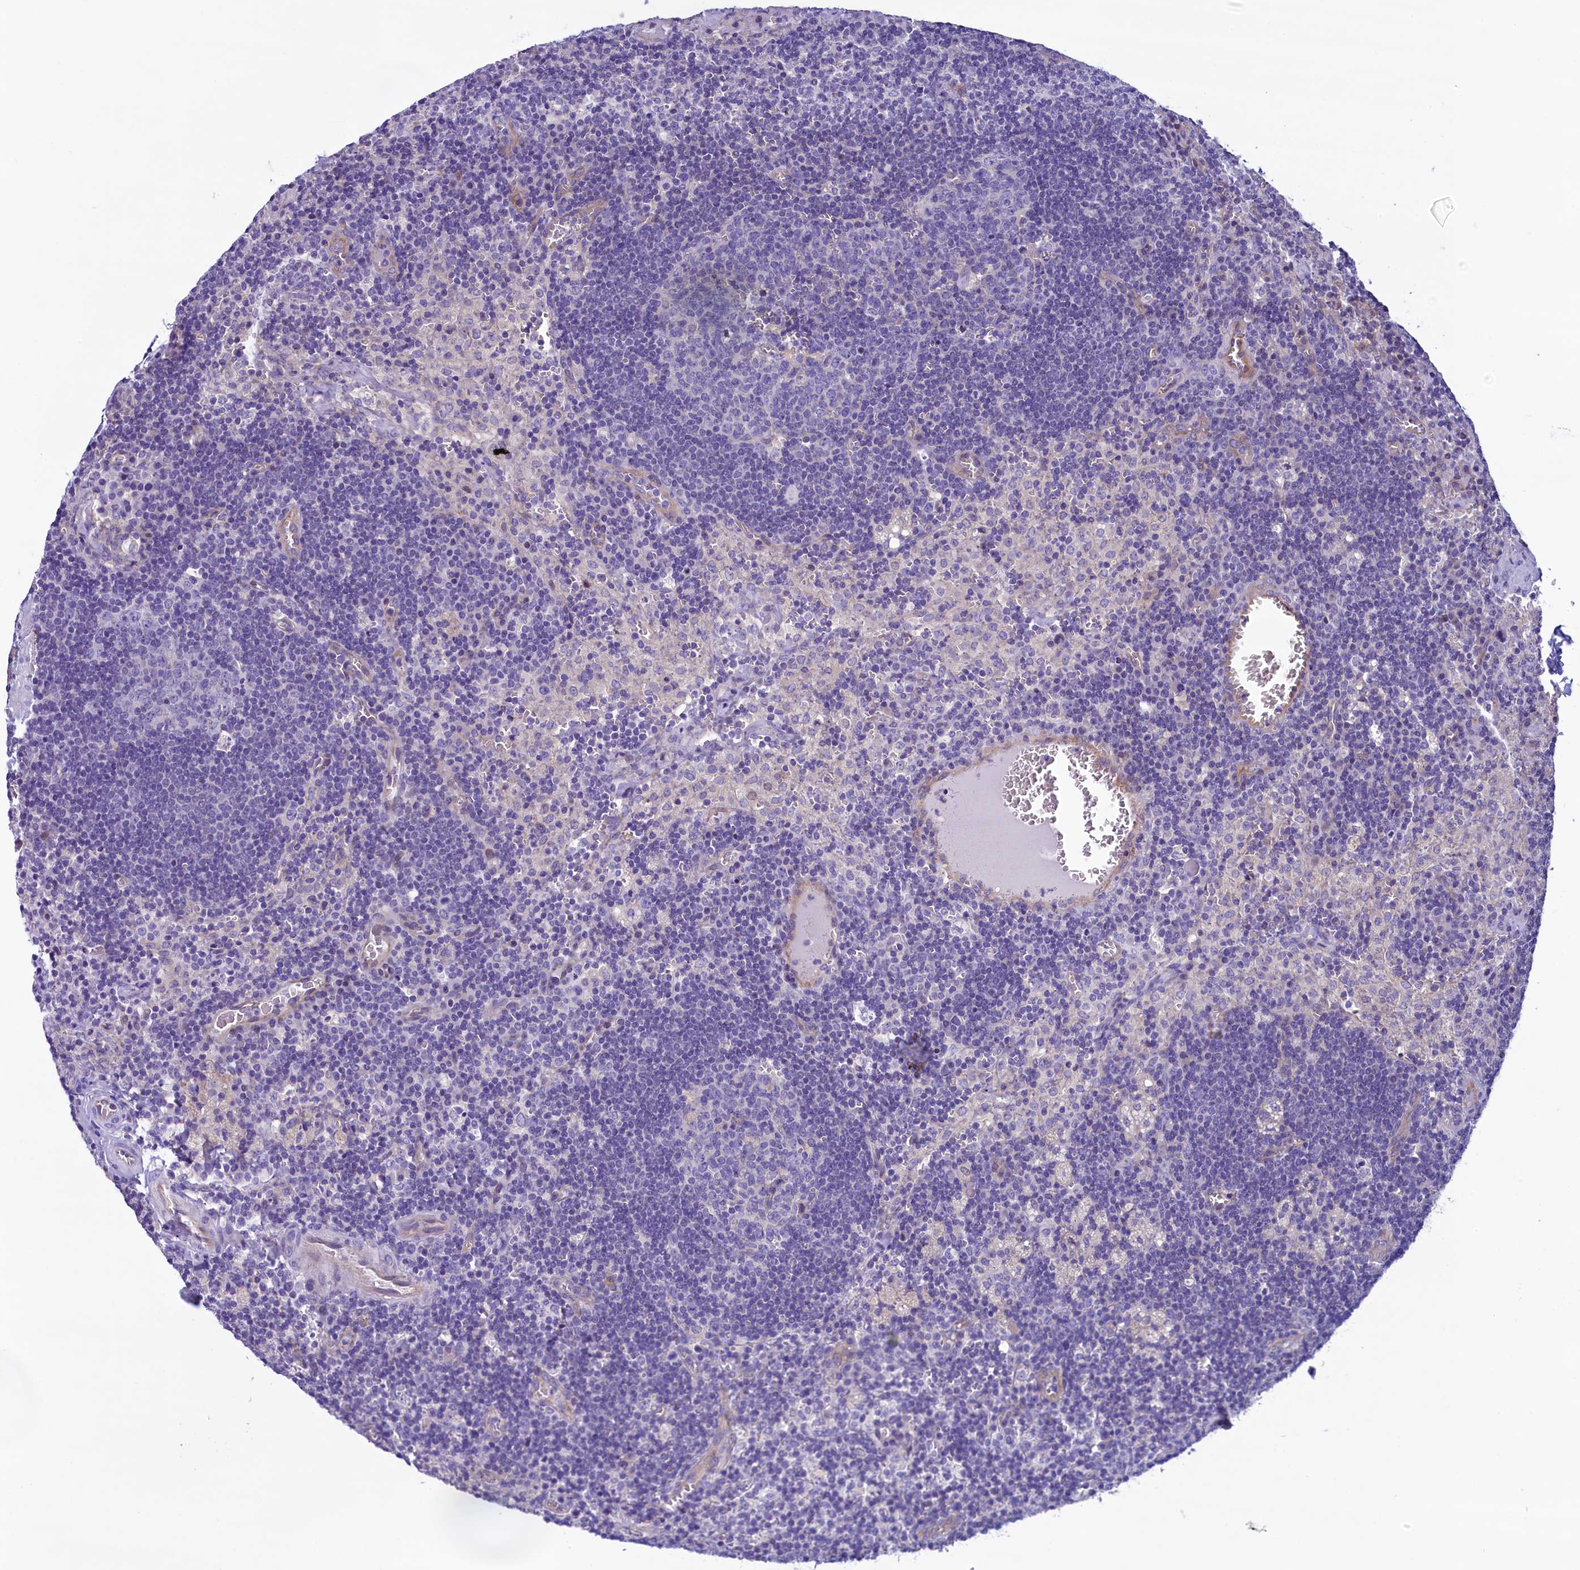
{"staining": {"intensity": "negative", "quantity": "none", "location": "none"}, "tissue": "lymph node", "cell_type": "Germinal center cells", "image_type": "normal", "snomed": [{"axis": "morphology", "description": "Normal tissue, NOS"}, {"axis": "topography", "description": "Lymph node"}], "caption": "Immunohistochemistry of benign human lymph node demonstrates no staining in germinal center cells.", "gene": "KRBOX5", "patient": {"sex": "male", "age": 58}}